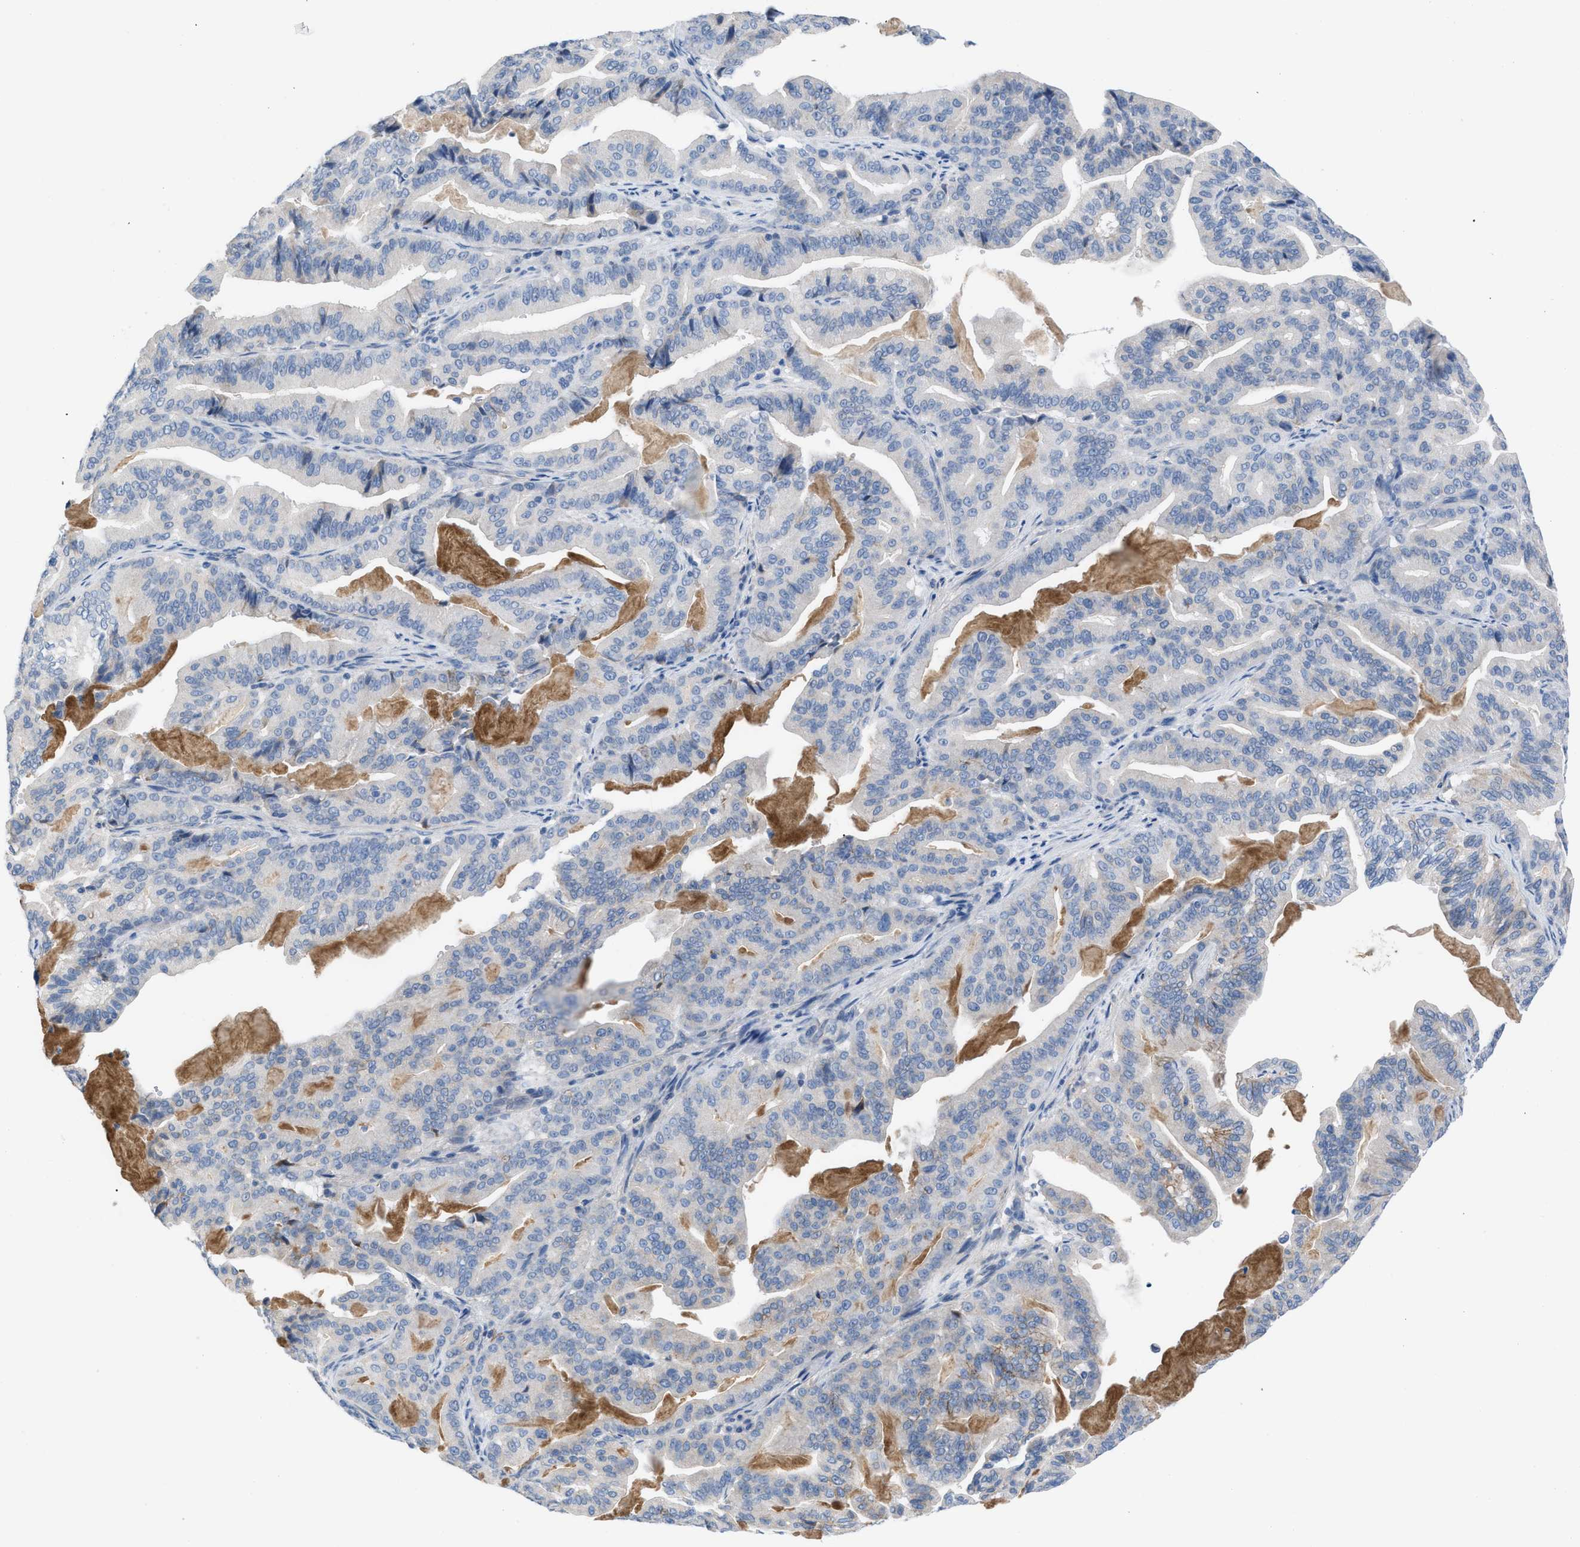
{"staining": {"intensity": "negative", "quantity": "none", "location": "none"}, "tissue": "pancreatic cancer", "cell_type": "Tumor cells", "image_type": "cancer", "snomed": [{"axis": "morphology", "description": "Adenocarcinoma, NOS"}, {"axis": "topography", "description": "Pancreas"}], "caption": "Protein analysis of pancreatic cancer (adenocarcinoma) reveals no significant staining in tumor cells. (DAB immunohistochemistry (IHC), high magnification).", "gene": "HPX", "patient": {"sex": "male", "age": 63}}